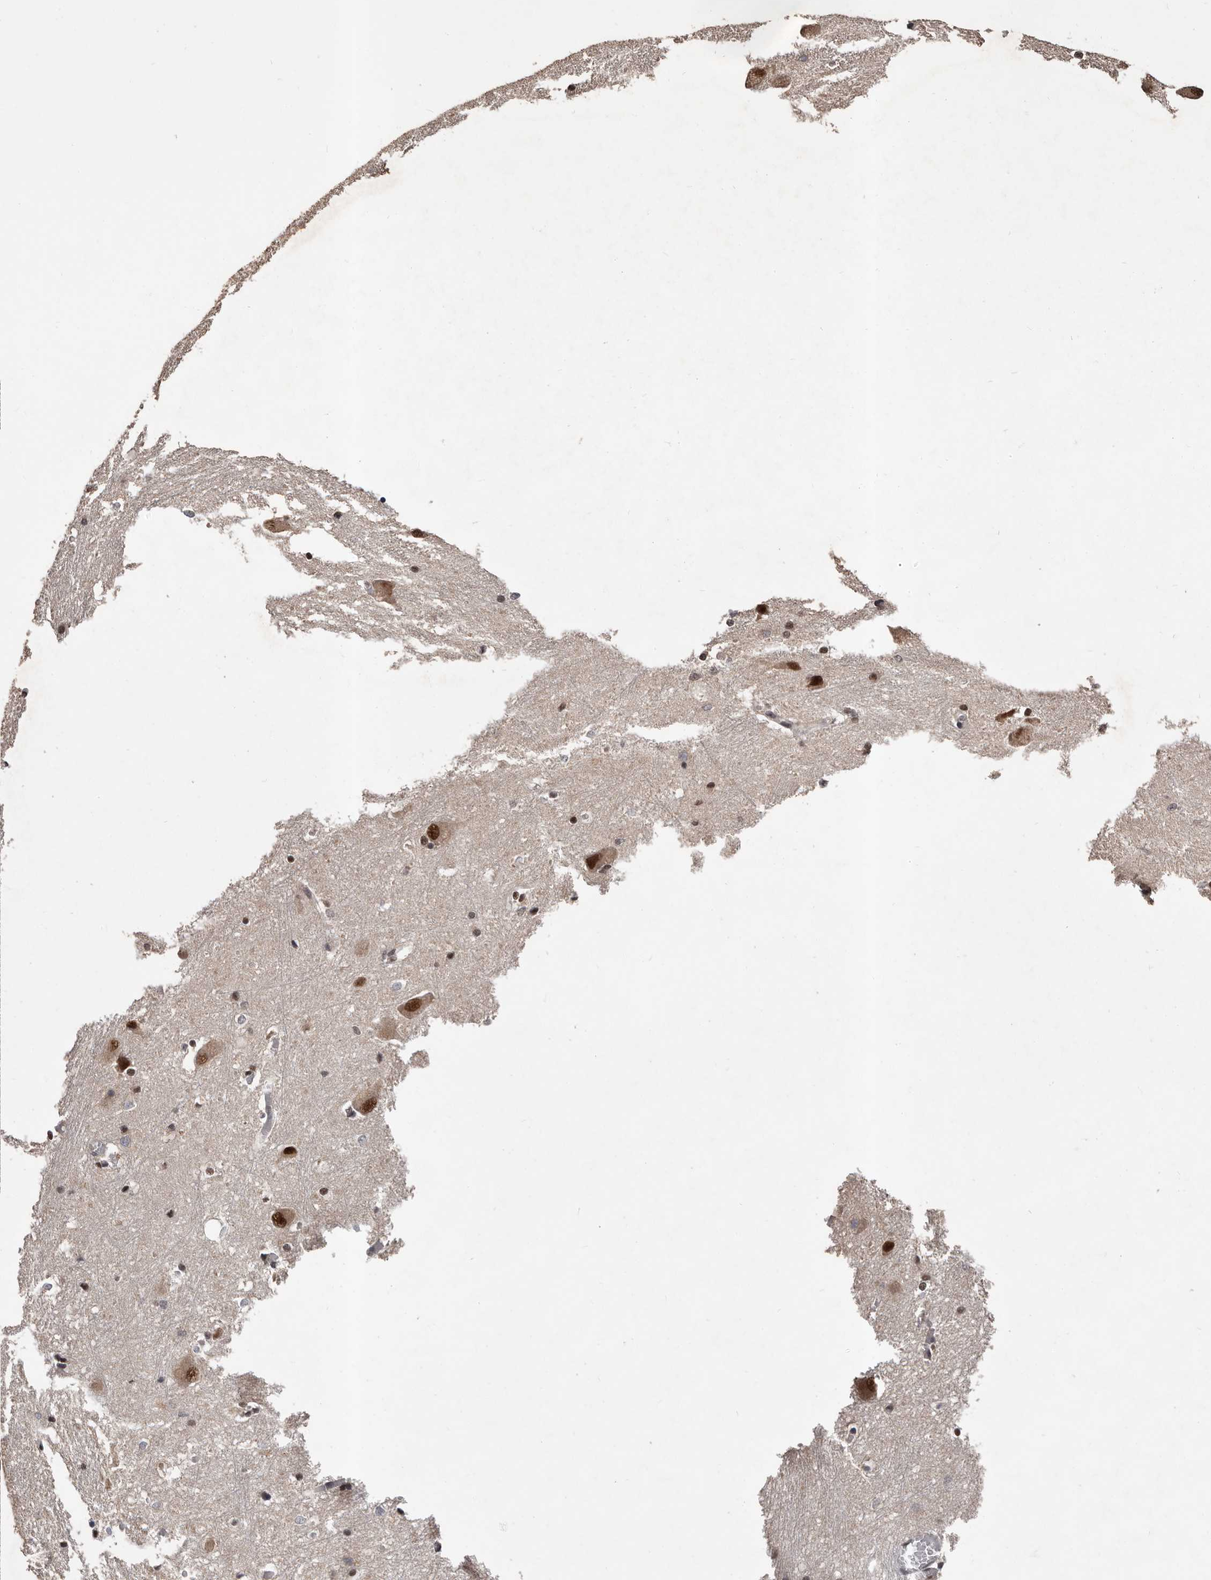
{"staining": {"intensity": "moderate", "quantity": "25%-75%", "location": "cytoplasmic/membranous,nuclear"}, "tissue": "caudate", "cell_type": "Glial cells", "image_type": "normal", "snomed": [{"axis": "morphology", "description": "Normal tissue, NOS"}, {"axis": "topography", "description": "Lateral ventricle wall"}], "caption": "The photomicrograph exhibits staining of benign caudate, revealing moderate cytoplasmic/membranous,nuclear protein expression (brown color) within glial cells.", "gene": "VPS37A", "patient": {"sex": "male", "age": 37}}